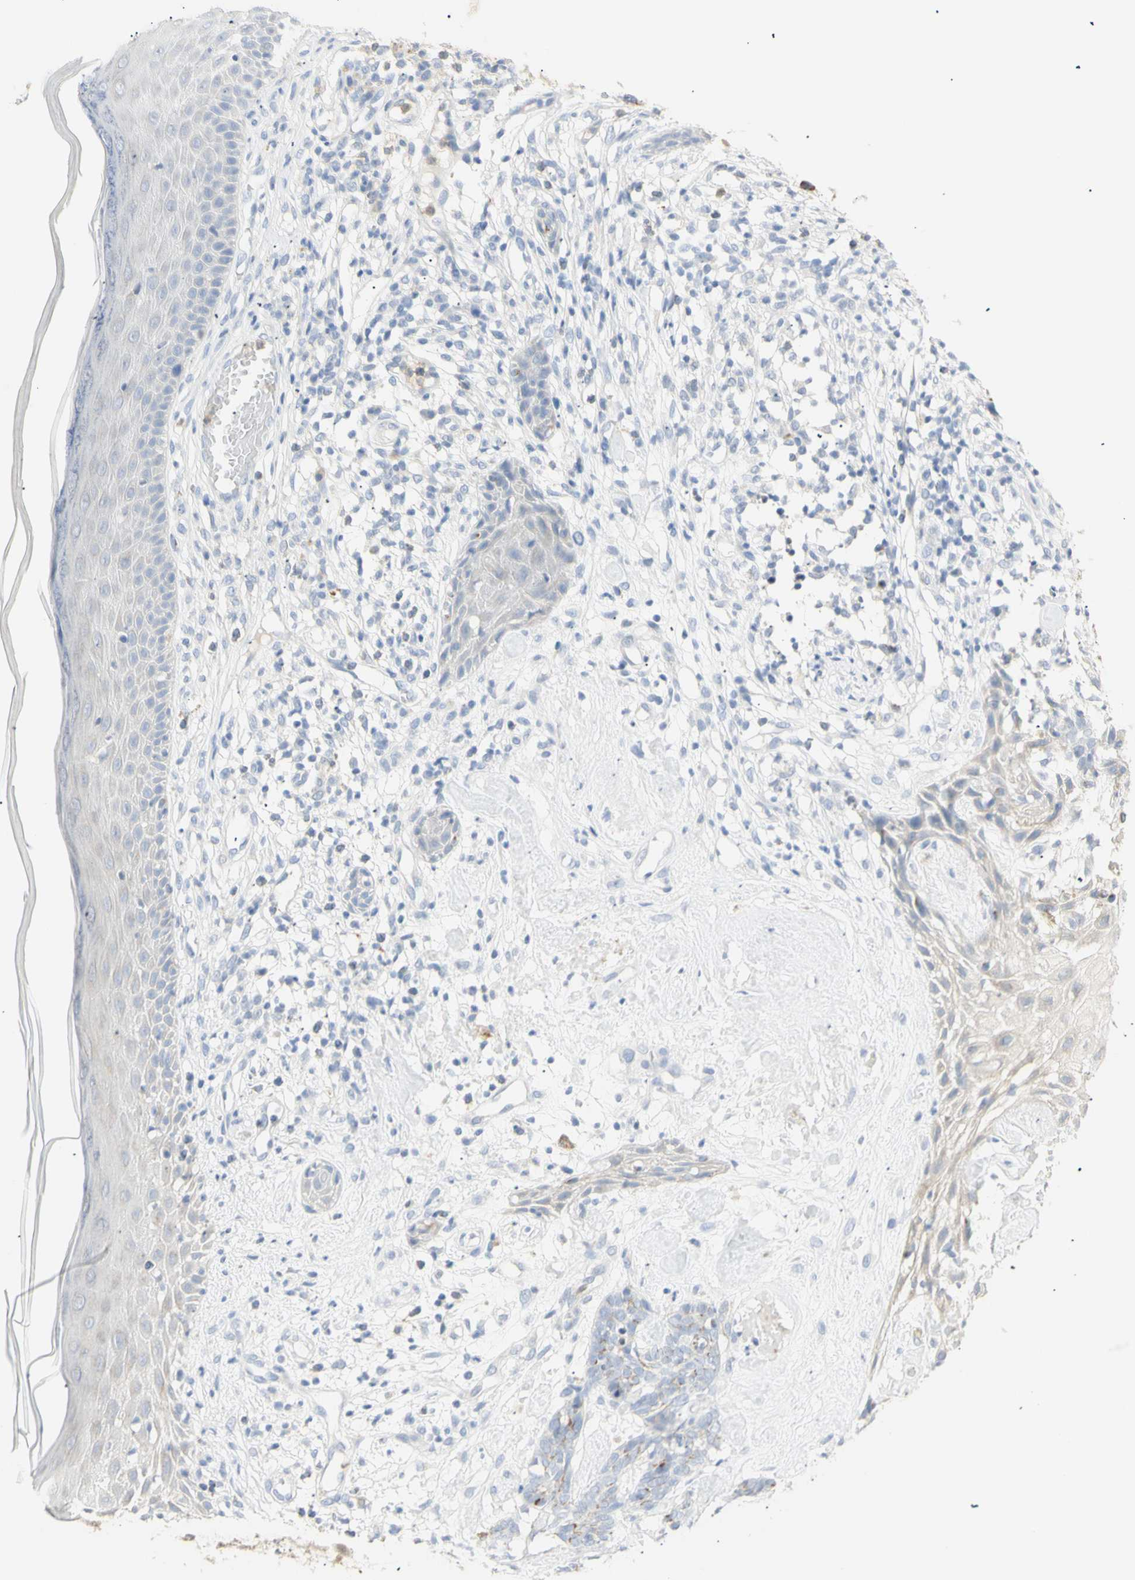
{"staining": {"intensity": "weak", "quantity": "25%-75%", "location": "cytoplasmic/membranous"}, "tissue": "skin cancer", "cell_type": "Tumor cells", "image_type": "cancer", "snomed": [{"axis": "morphology", "description": "Basal cell carcinoma"}, {"axis": "topography", "description": "Skin"}], "caption": "A micrograph showing weak cytoplasmic/membranous staining in approximately 25%-75% of tumor cells in skin basal cell carcinoma, as visualized by brown immunohistochemical staining.", "gene": "B4GALNT3", "patient": {"sex": "female", "age": 84}}